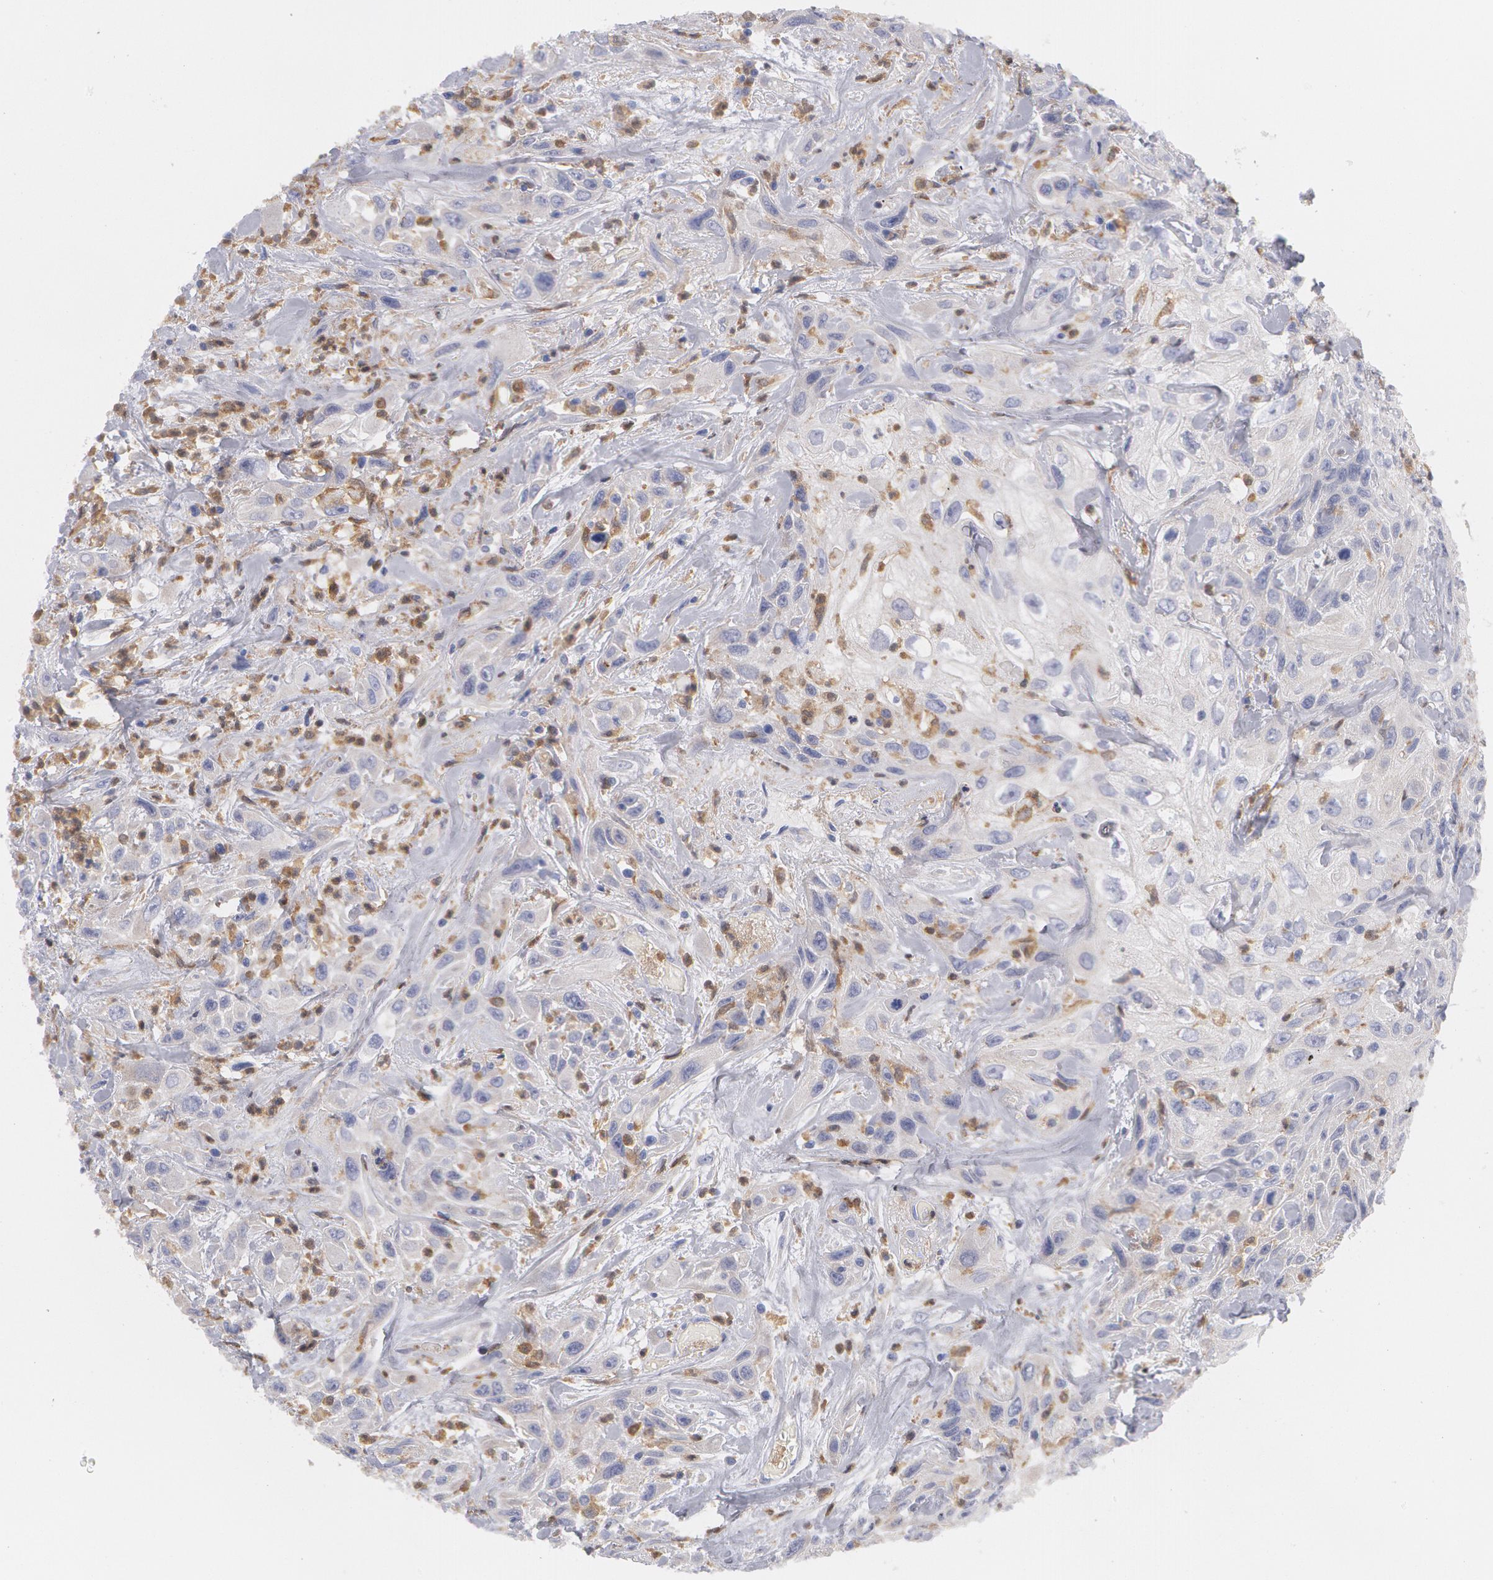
{"staining": {"intensity": "weak", "quantity": ">75%", "location": "cytoplasmic/membranous"}, "tissue": "urothelial cancer", "cell_type": "Tumor cells", "image_type": "cancer", "snomed": [{"axis": "morphology", "description": "Urothelial carcinoma, High grade"}, {"axis": "topography", "description": "Urinary bladder"}], "caption": "Human urothelial carcinoma (high-grade) stained with a brown dye reveals weak cytoplasmic/membranous positive staining in about >75% of tumor cells.", "gene": "SYK", "patient": {"sex": "female", "age": 84}}